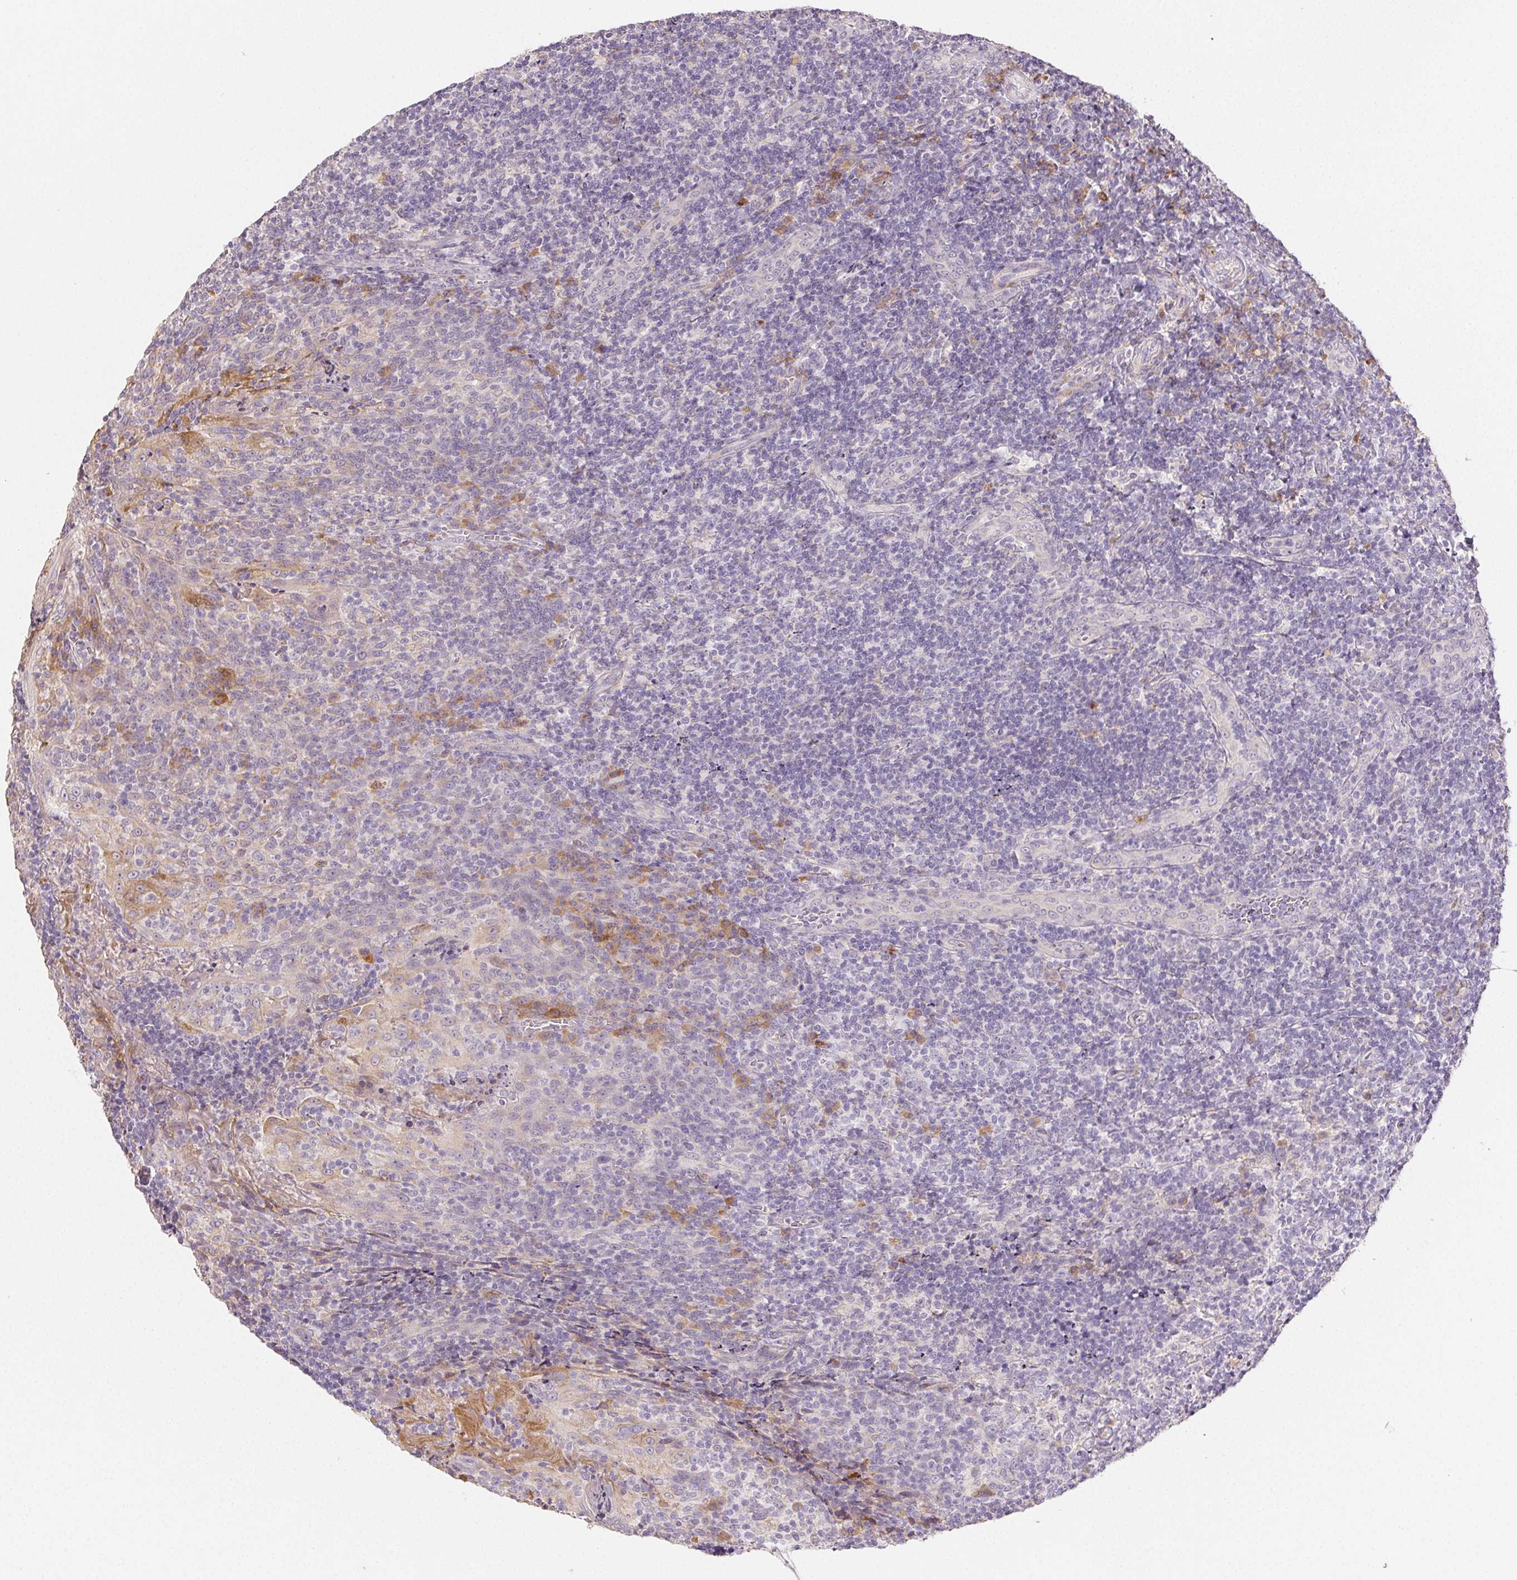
{"staining": {"intensity": "negative", "quantity": "none", "location": "none"}, "tissue": "tonsil", "cell_type": "Germinal center cells", "image_type": "normal", "snomed": [{"axis": "morphology", "description": "Normal tissue, NOS"}, {"axis": "topography", "description": "Tonsil"}], "caption": "The image shows no significant expression in germinal center cells of tonsil.", "gene": "ACVR1B", "patient": {"sex": "male", "age": 17}}